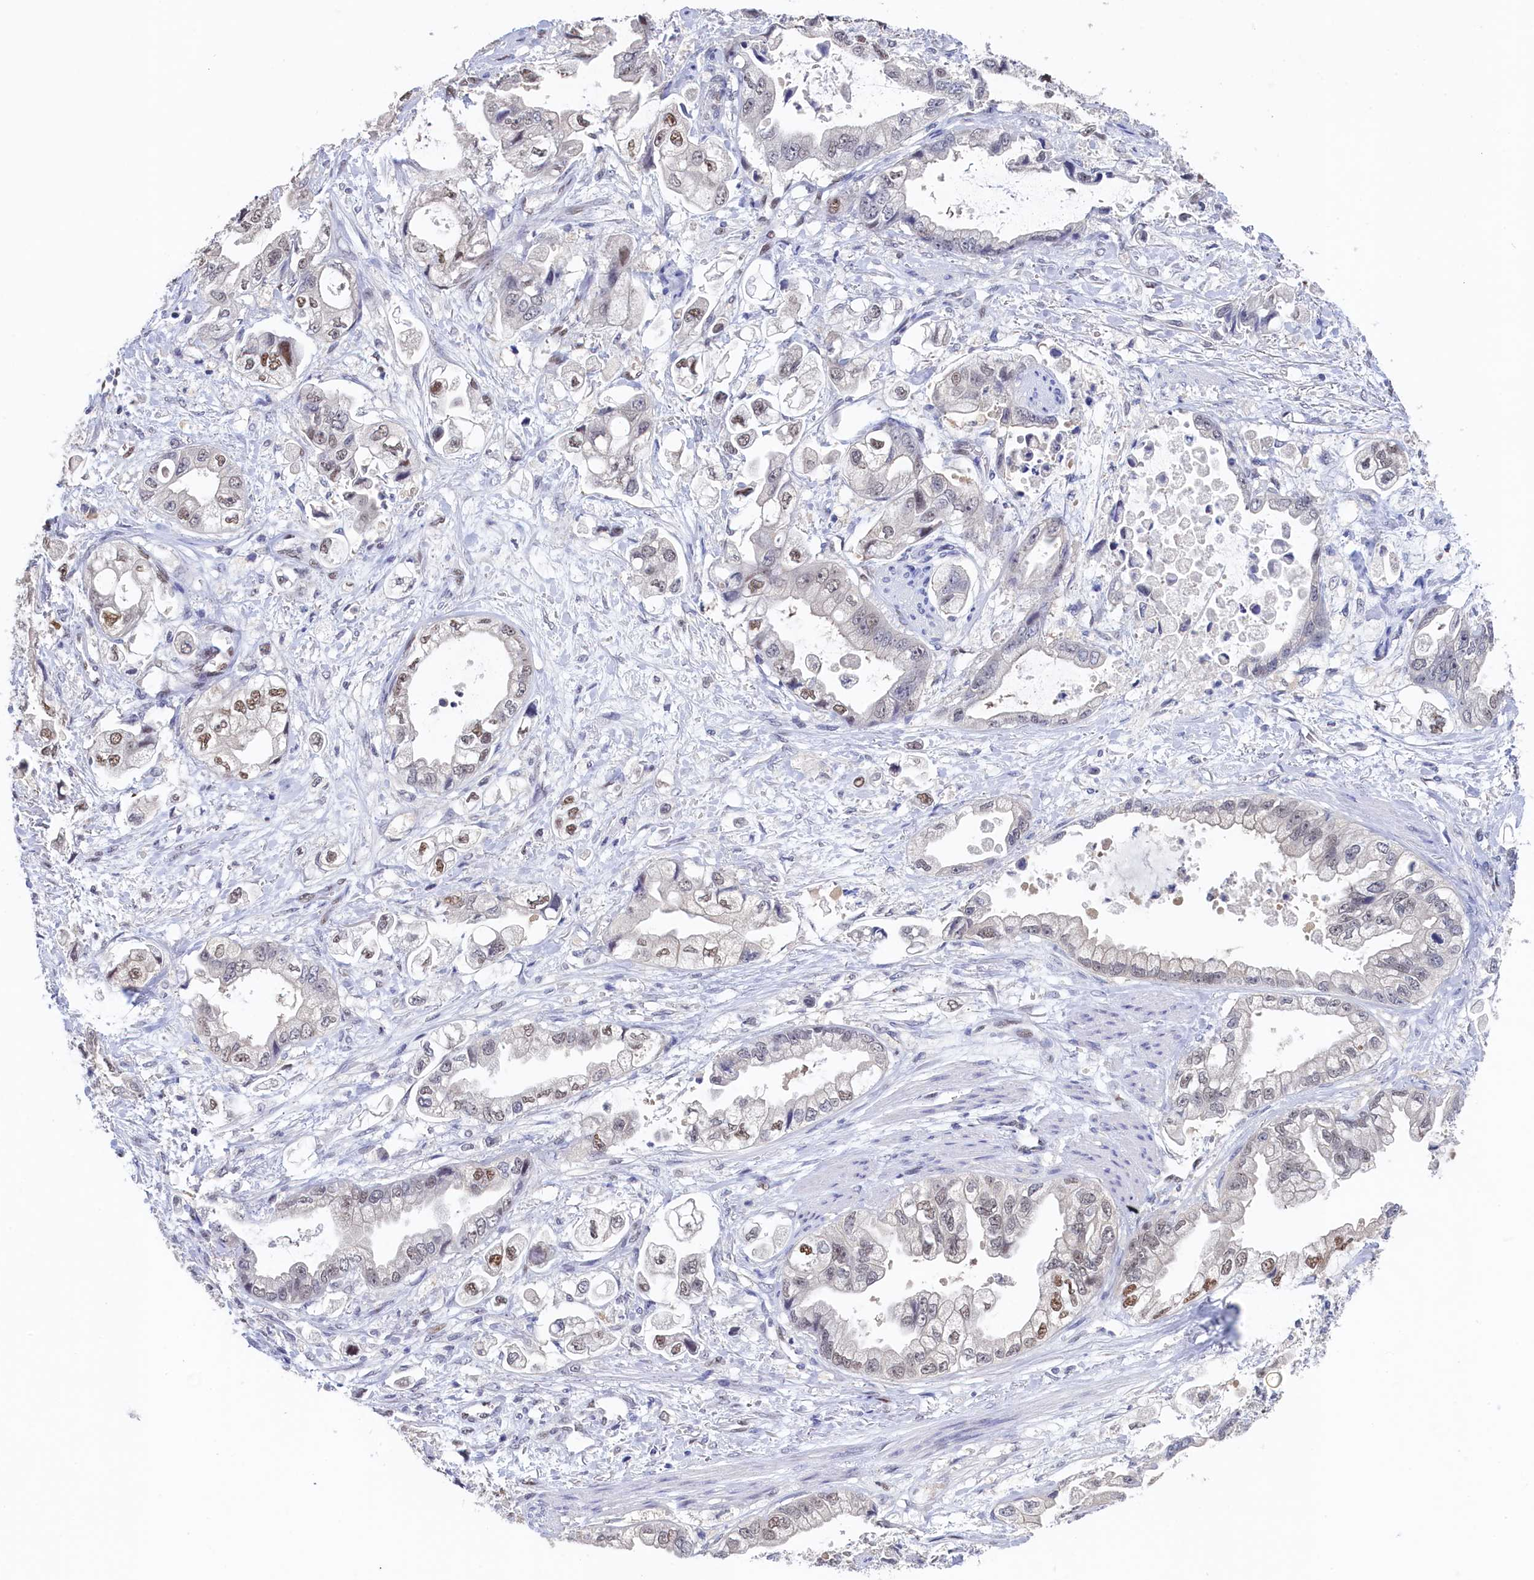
{"staining": {"intensity": "moderate", "quantity": "<25%", "location": "nuclear"}, "tissue": "stomach cancer", "cell_type": "Tumor cells", "image_type": "cancer", "snomed": [{"axis": "morphology", "description": "Adenocarcinoma, NOS"}, {"axis": "topography", "description": "Stomach"}], "caption": "Immunohistochemistry (IHC) staining of stomach cancer, which exhibits low levels of moderate nuclear positivity in approximately <25% of tumor cells indicating moderate nuclear protein positivity. The staining was performed using DAB (3,3'-diaminobenzidine) (brown) for protein detection and nuclei were counterstained in hematoxylin (blue).", "gene": "MOSPD3", "patient": {"sex": "male", "age": 62}}